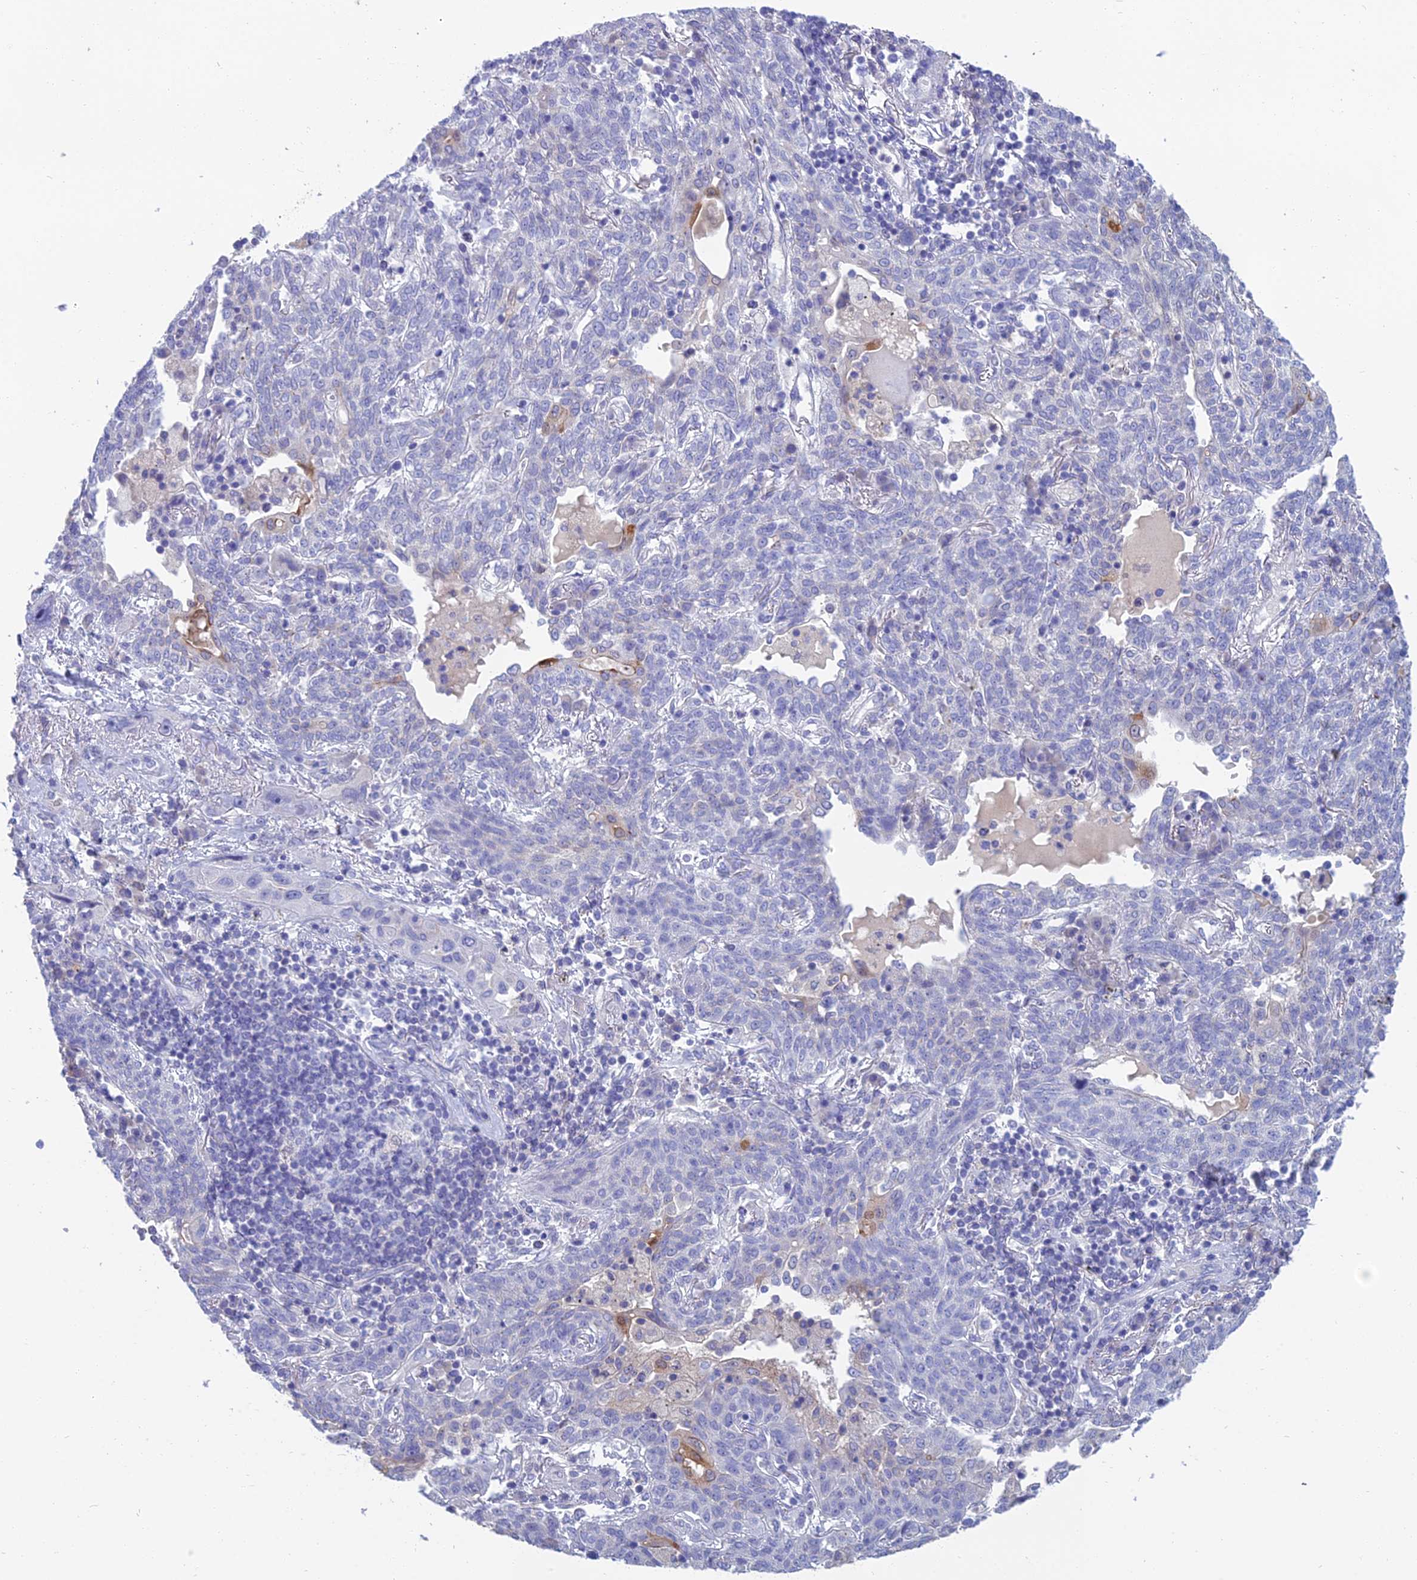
{"staining": {"intensity": "negative", "quantity": "none", "location": "none"}, "tissue": "lung cancer", "cell_type": "Tumor cells", "image_type": "cancer", "snomed": [{"axis": "morphology", "description": "Squamous cell carcinoma, NOS"}, {"axis": "topography", "description": "Lung"}], "caption": "IHC photomicrograph of squamous cell carcinoma (lung) stained for a protein (brown), which reveals no staining in tumor cells. (DAB (3,3'-diaminobenzidine) IHC with hematoxylin counter stain).", "gene": "SPTLC3", "patient": {"sex": "female", "age": 70}}